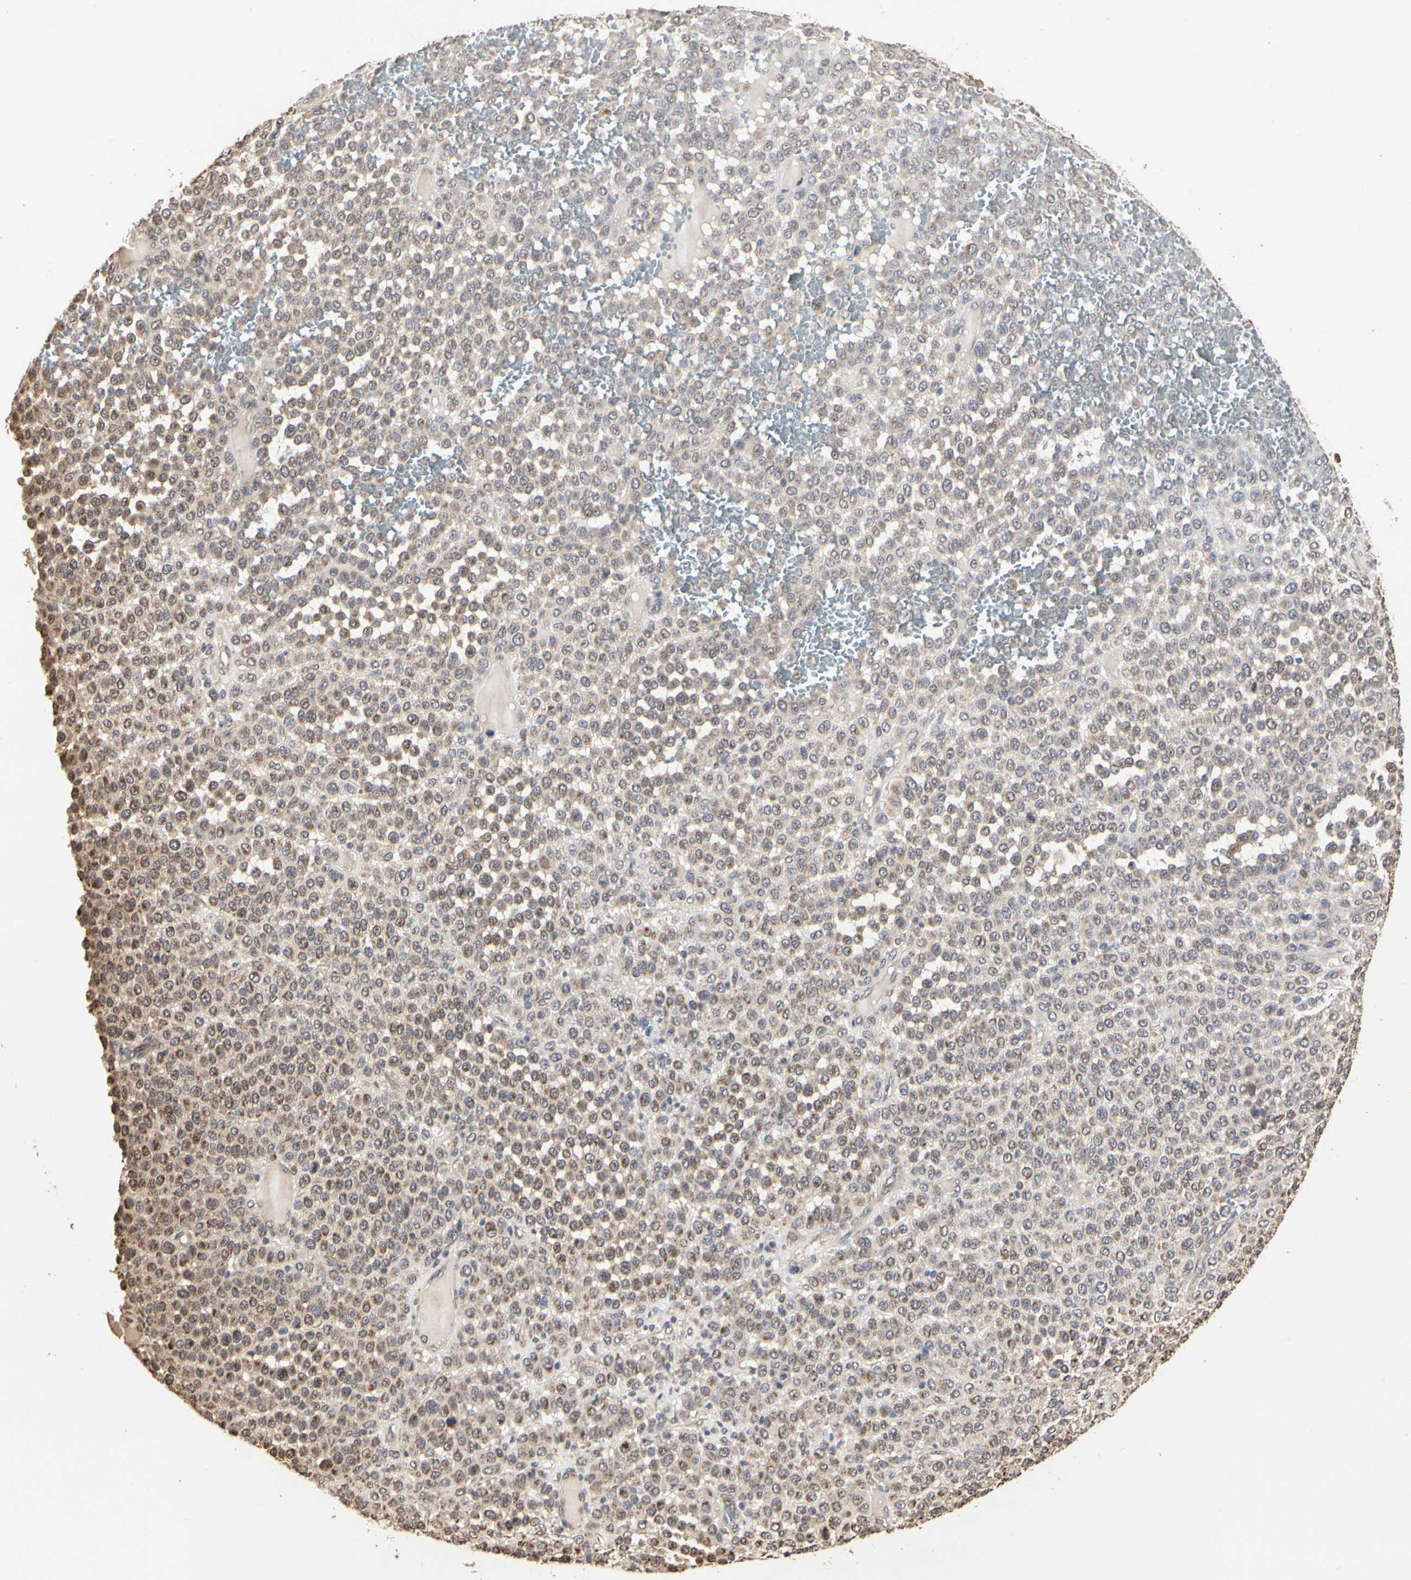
{"staining": {"intensity": "moderate", "quantity": "25%-75%", "location": "cytoplasmic/membranous"}, "tissue": "melanoma", "cell_type": "Tumor cells", "image_type": "cancer", "snomed": [{"axis": "morphology", "description": "Malignant melanoma, Metastatic site"}, {"axis": "topography", "description": "Pancreas"}], "caption": "Melanoma stained with immunohistochemistry shows moderate cytoplasmic/membranous staining in approximately 25%-75% of tumor cells.", "gene": "TAOK1", "patient": {"sex": "female", "age": 30}}